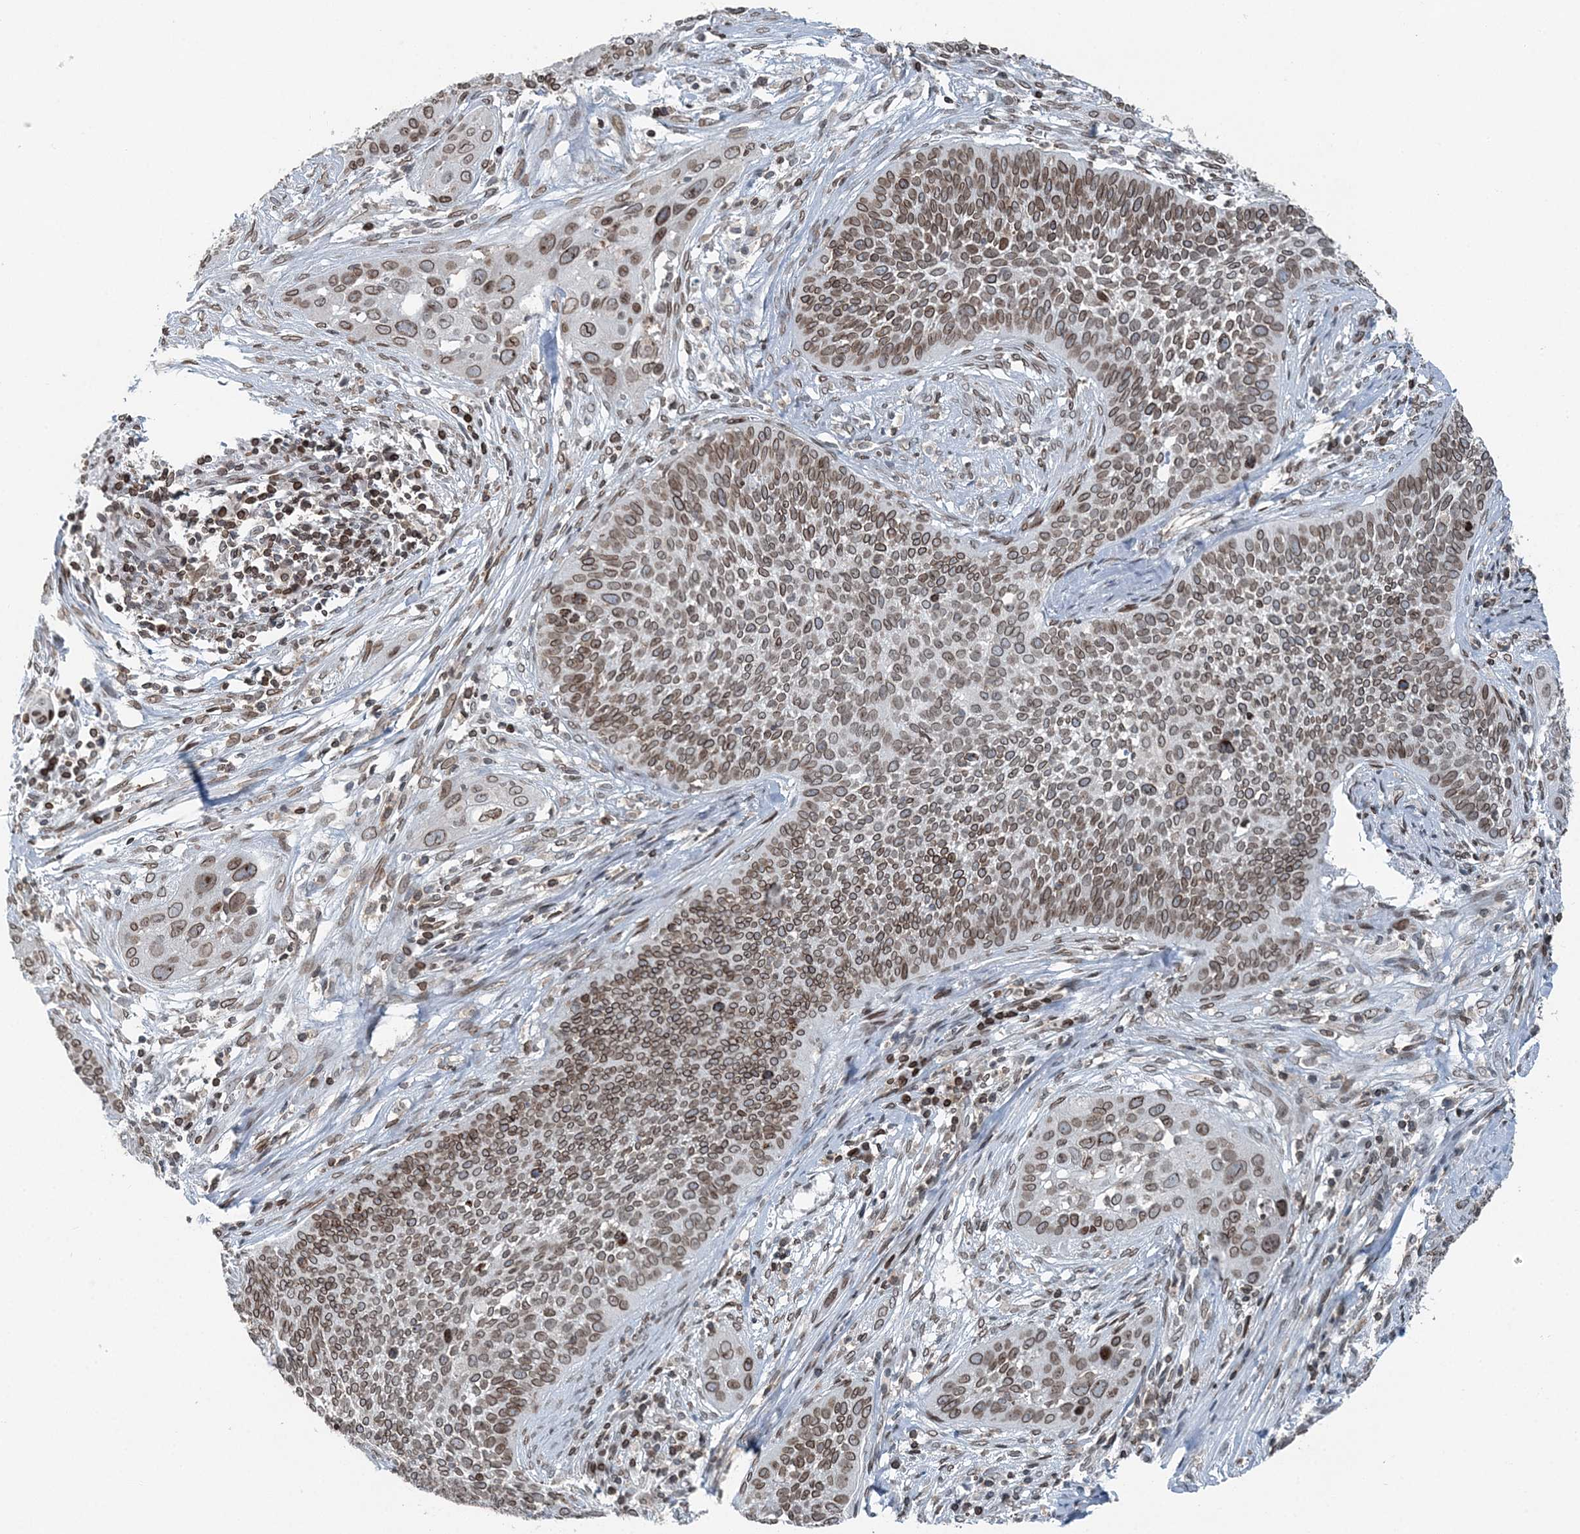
{"staining": {"intensity": "moderate", "quantity": ">75%", "location": "cytoplasmic/membranous,nuclear"}, "tissue": "cervical cancer", "cell_type": "Tumor cells", "image_type": "cancer", "snomed": [{"axis": "morphology", "description": "Squamous cell carcinoma, NOS"}, {"axis": "topography", "description": "Cervix"}], "caption": "A brown stain highlights moderate cytoplasmic/membranous and nuclear positivity of a protein in human cervical cancer (squamous cell carcinoma) tumor cells. (Stains: DAB (3,3'-diaminobenzidine) in brown, nuclei in blue, Microscopy: brightfield microscopy at high magnification).", "gene": "GJD4", "patient": {"sex": "female", "age": 34}}